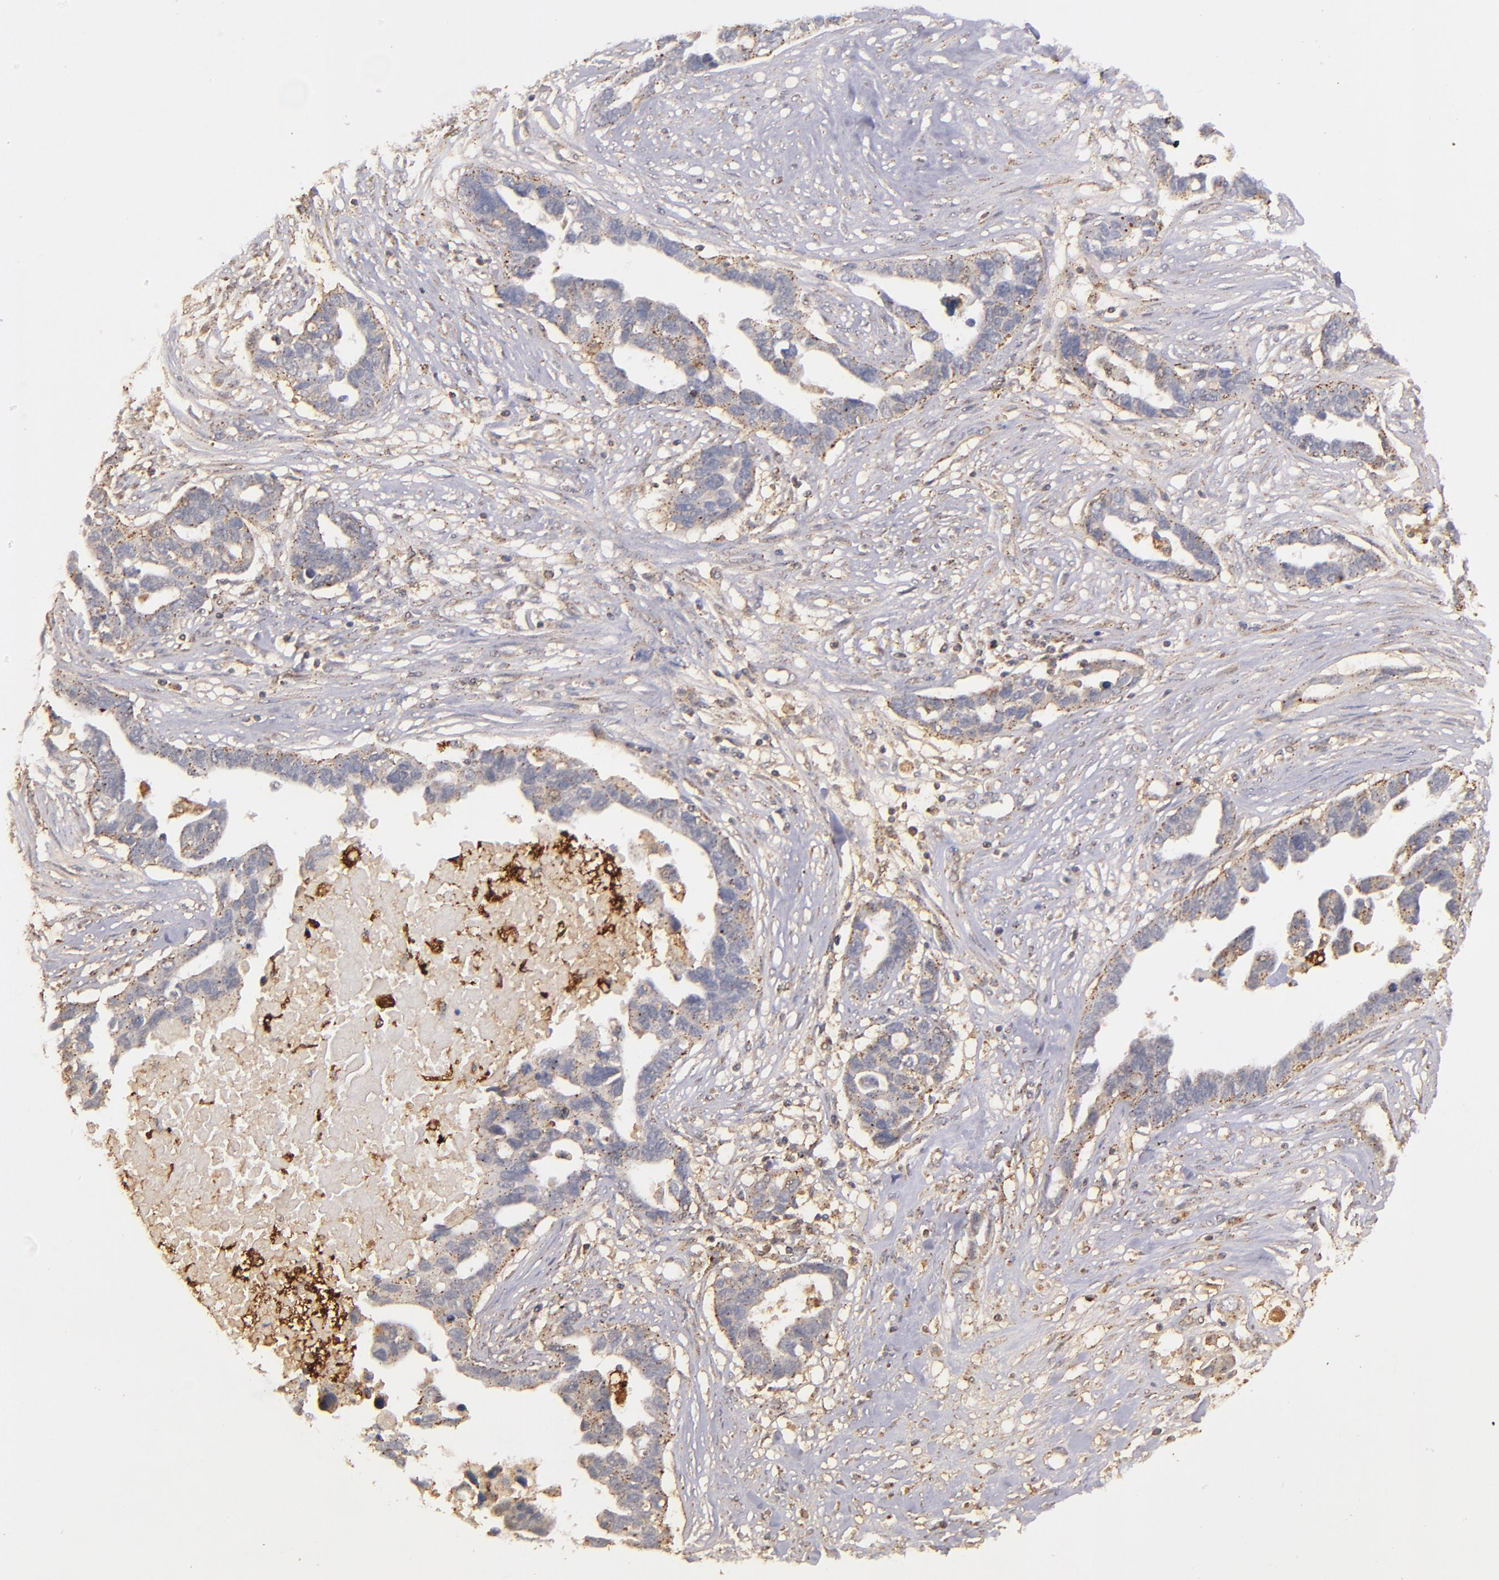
{"staining": {"intensity": "weak", "quantity": "25%-75%", "location": "cytoplasmic/membranous"}, "tissue": "ovarian cancer", "cell_type": "Tumor cells", "image_type": "cancer", "snomed": [{"axis": "morphology", "description": "Cystadenocarcinoma, serous, NOS"}, {"axis": "topography", "description": "Ovary"}], "caption": "Protein staining of ovarian cancer (serous cystadenocarcinoma) tissue shows weak cytoplasmic/membranous positivity in about 25%-75% of tumor cells.", "gene": "ZFYVE1", "patient": {"sex": "female", "age": 54}}